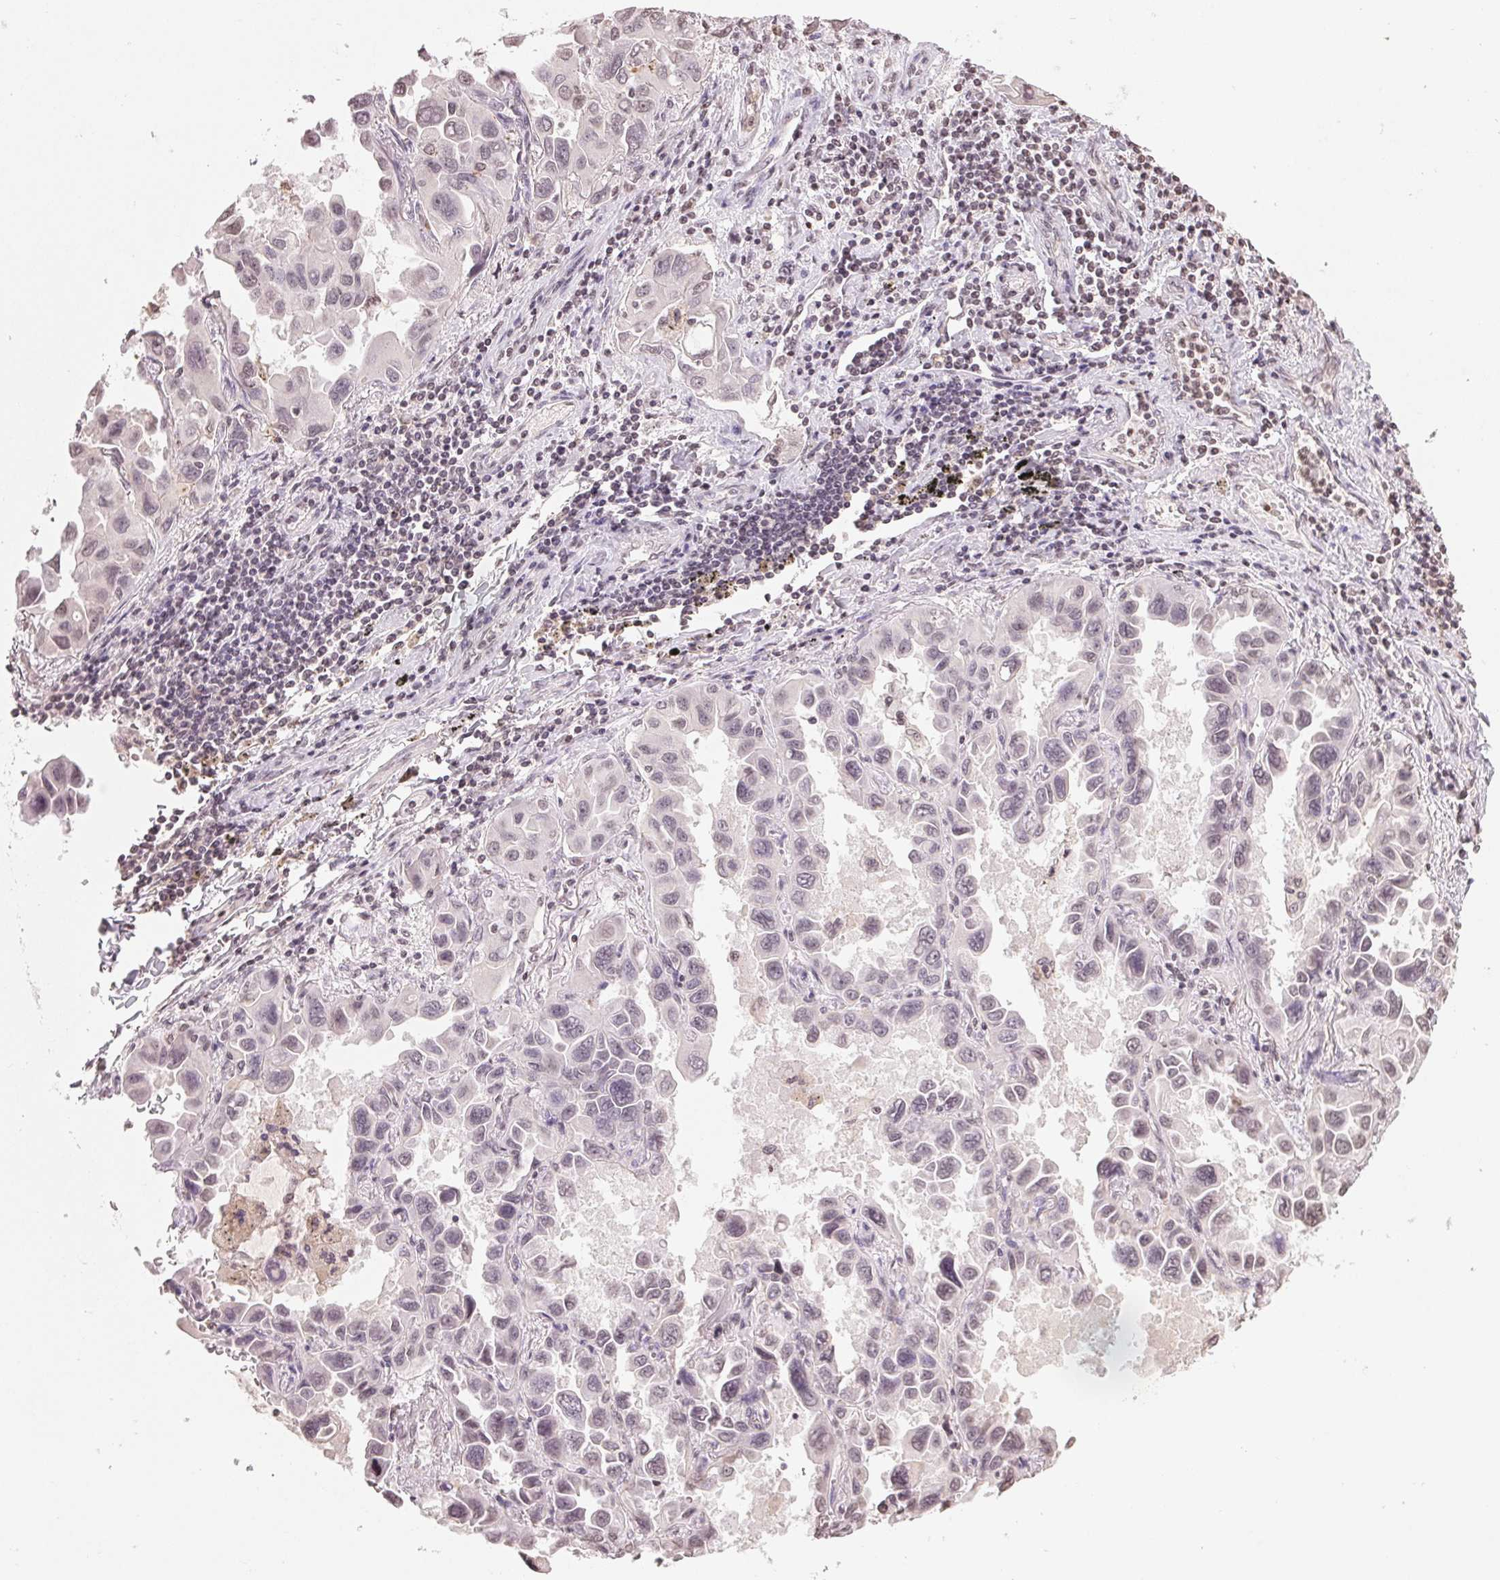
{"staining": {"intensity": "weak", "quantity": "<25%", "location": "nuclear"}, "tissue": "lung cancer", "cell_type": "Tumor cells", "image_type": "cancer", "snomed": [{"axis": "morphology", "description": "Adenocarcinoma, NOS"}, {"axis": "topography", "description": "Lung"}], "caption": "Tumor cells show no significant expression in lung cancer (adenocarcinoma). (IHC, brightfield microscopy, high magnification).", "gene": "TBP", "patient": {"sex": "male", "age": 64}}